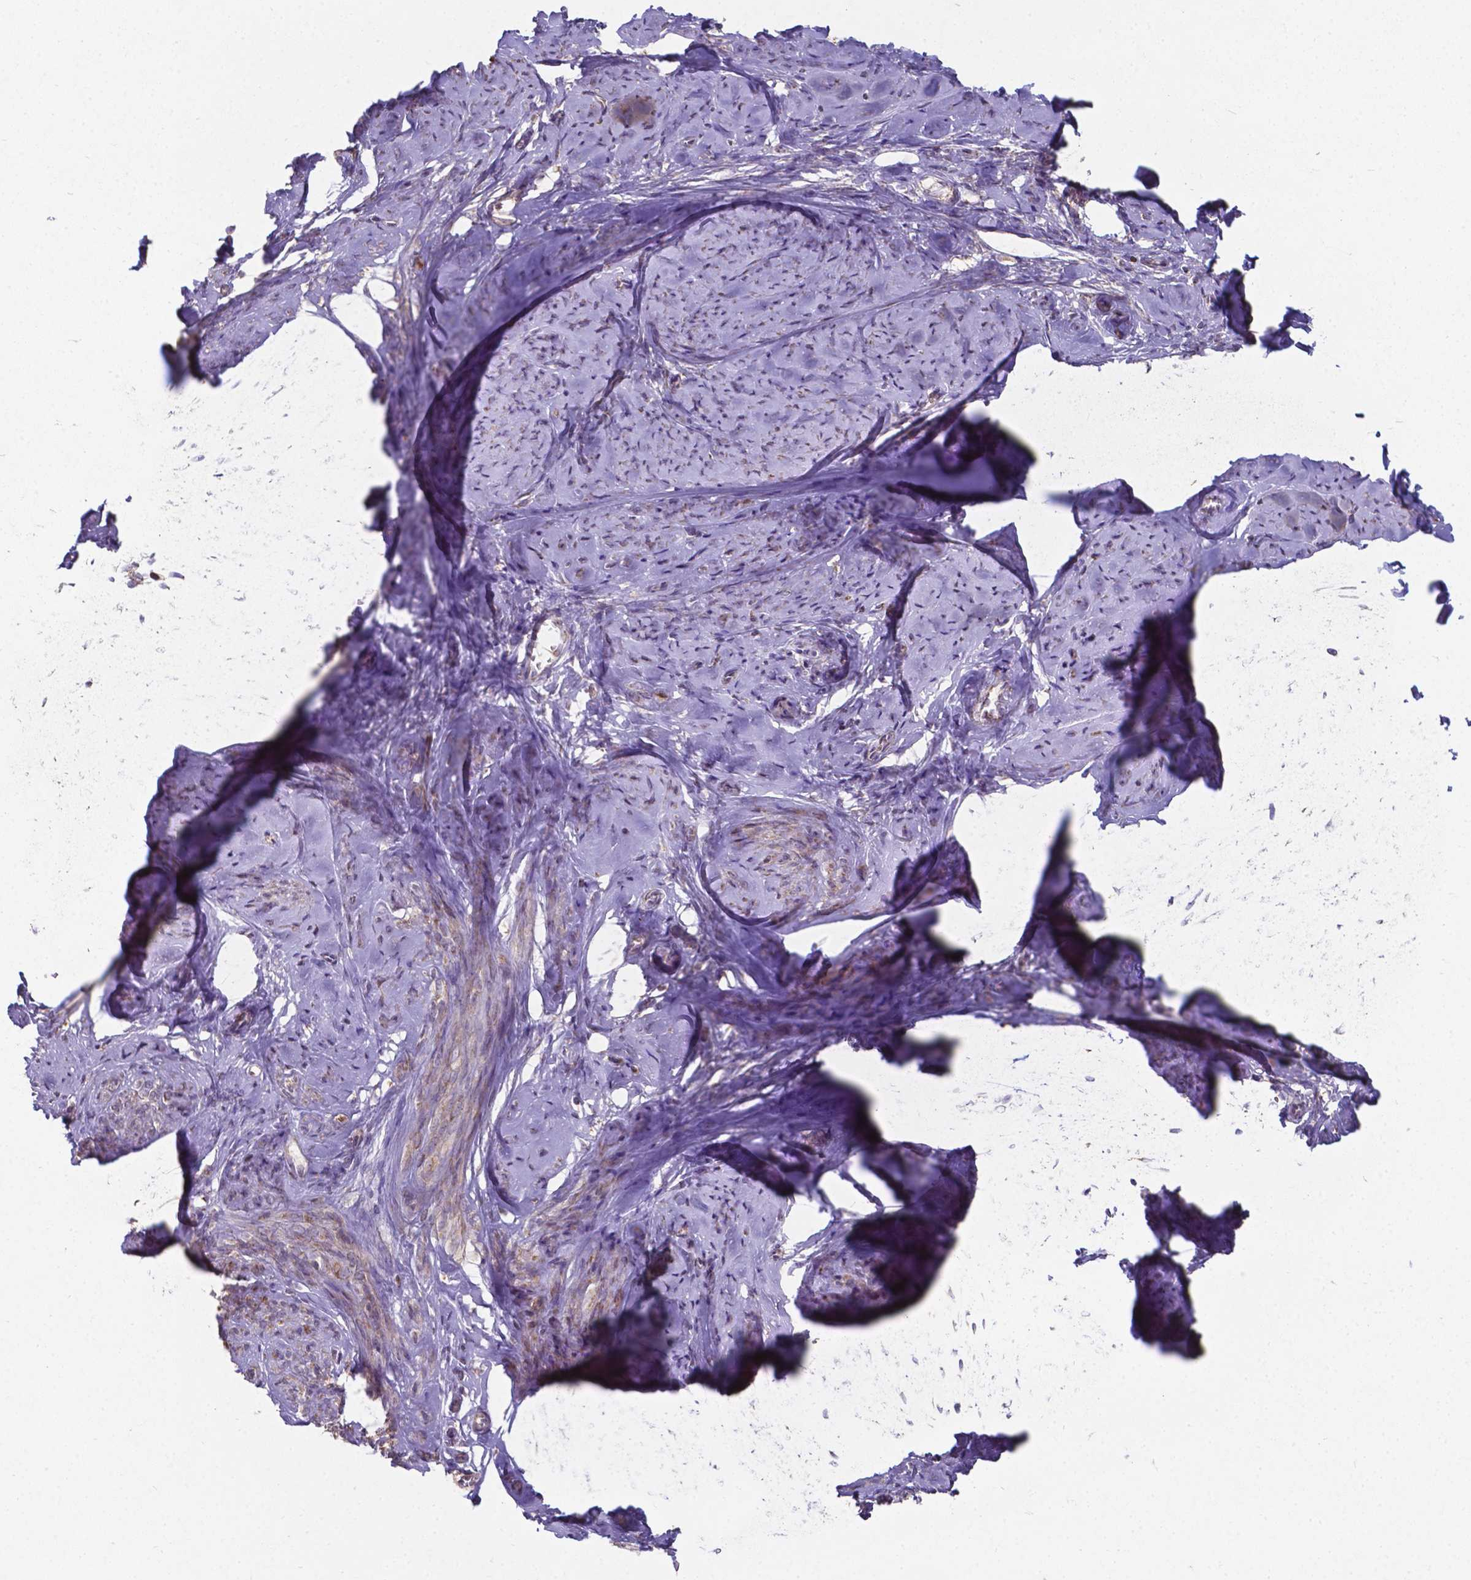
{"staining": {"intensity": "weak", "quantity": "<25%", "location": "cytoplasmic/membranous"}, "tissue": "smooth muscle", "cell_type": "Smooth muscle cells", "image_type": "normal", "snomed": [{"axis": "morphology", "description": "Normal tissue, NOS"}, {"axis": "topography", "description": "Smooth muscle"}], "caption": "High power microscopy photomicrograph of an immunohistochemistry photomicrograph of benign smooth muscle, revealing no significant staining in smooth muscle cells.", "gene": "FAM114A1", "patient": {"sex": "female", "age": 48}}